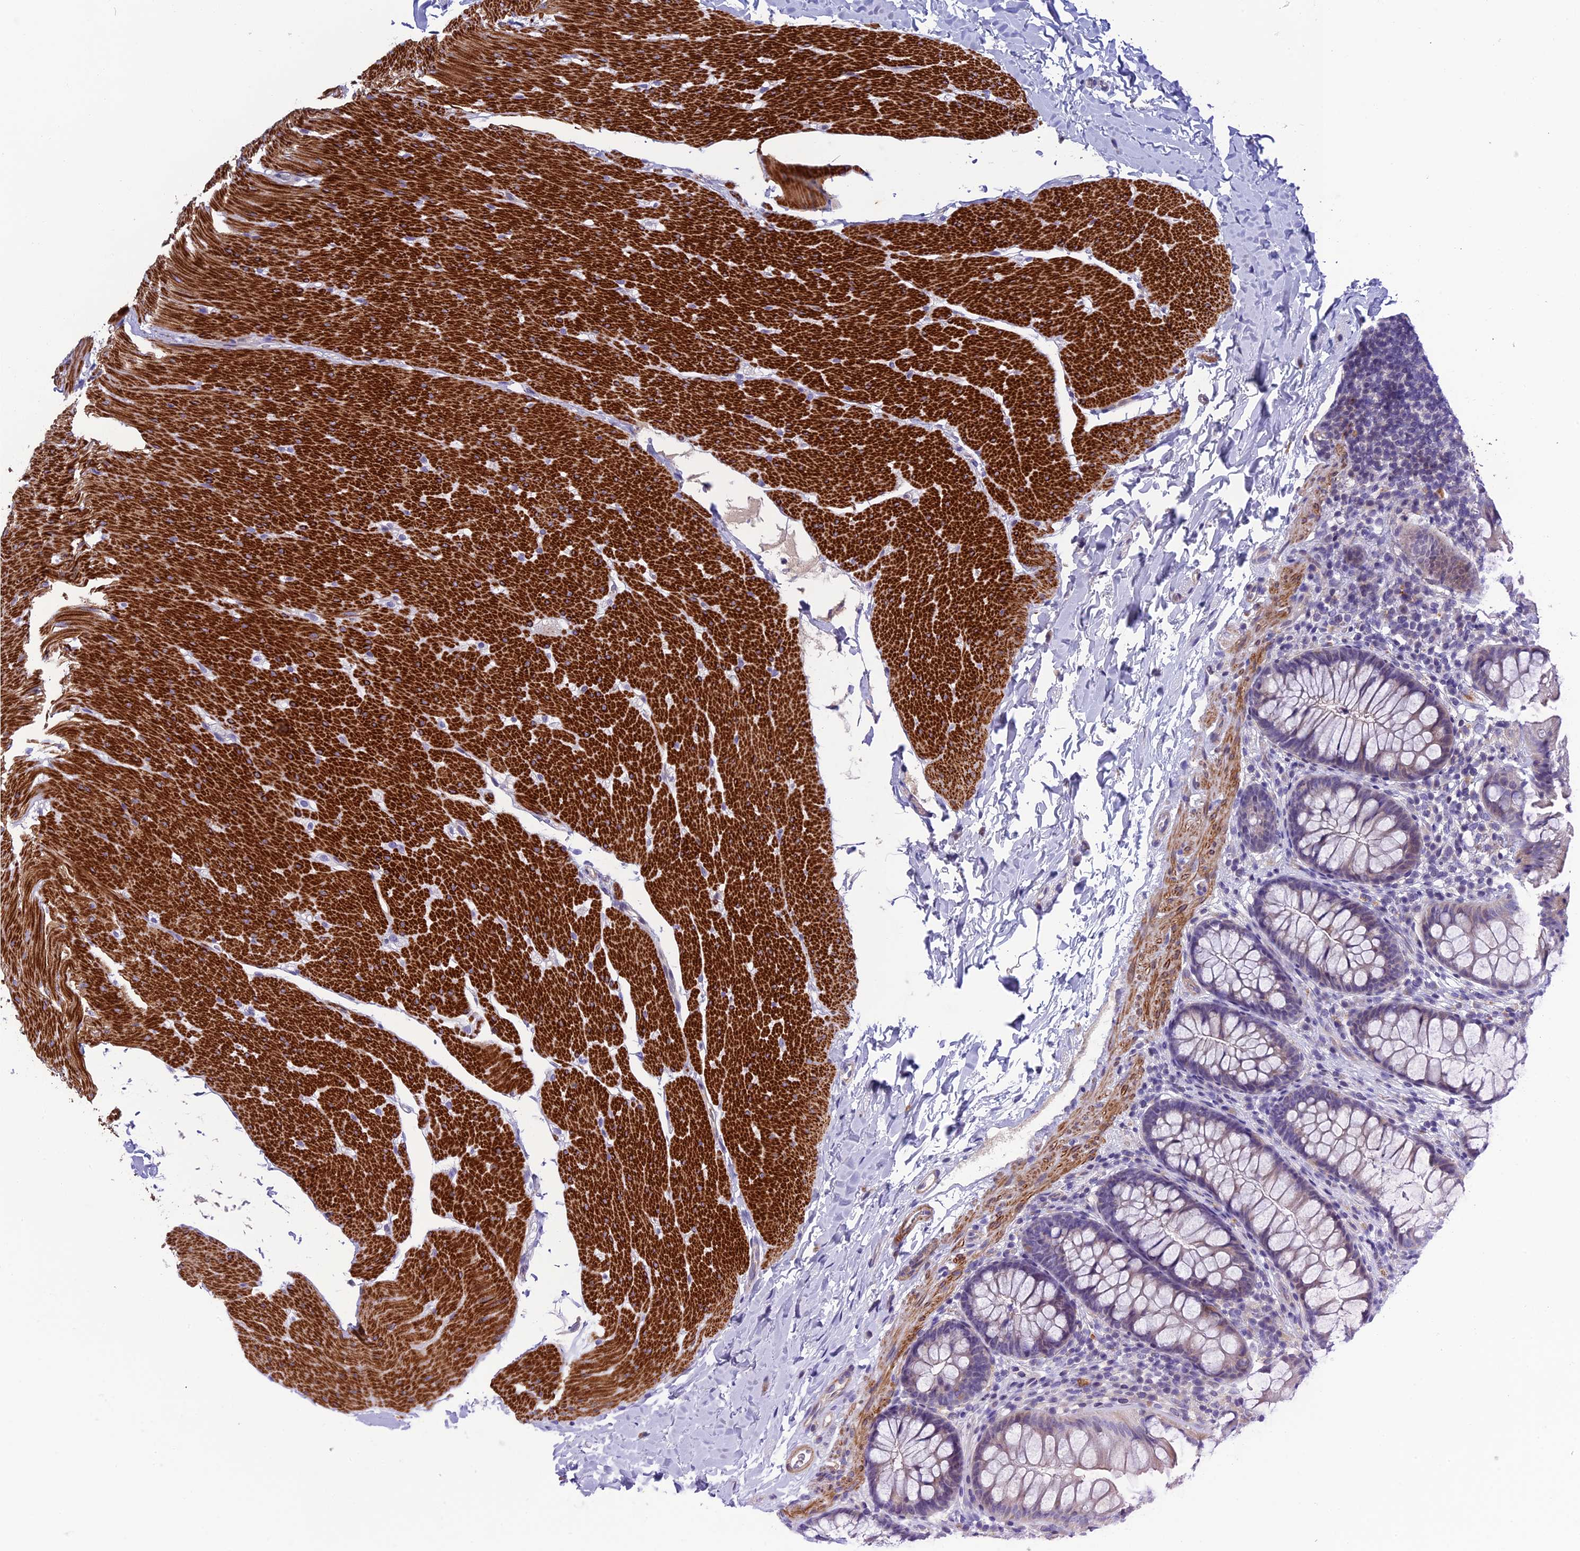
{"staining": {"intensity": "negative", "quantity": "none", "location": "none"}, "tissue": "colon", "cell_type": "Endothelial cells", "image_type": "normal", "snomed": [{"axis": "morphology", "description": "Normal tissue, NOS"}, {"axis": "topography", "description": "Colon"}], "caption": "IHC histopathology image of normal colon: colon stained with DAB demonstrates no significant protein expression in endothelial cells.", "gene": "FAM178B", "patient": {"sex": "female", "age": 62}}